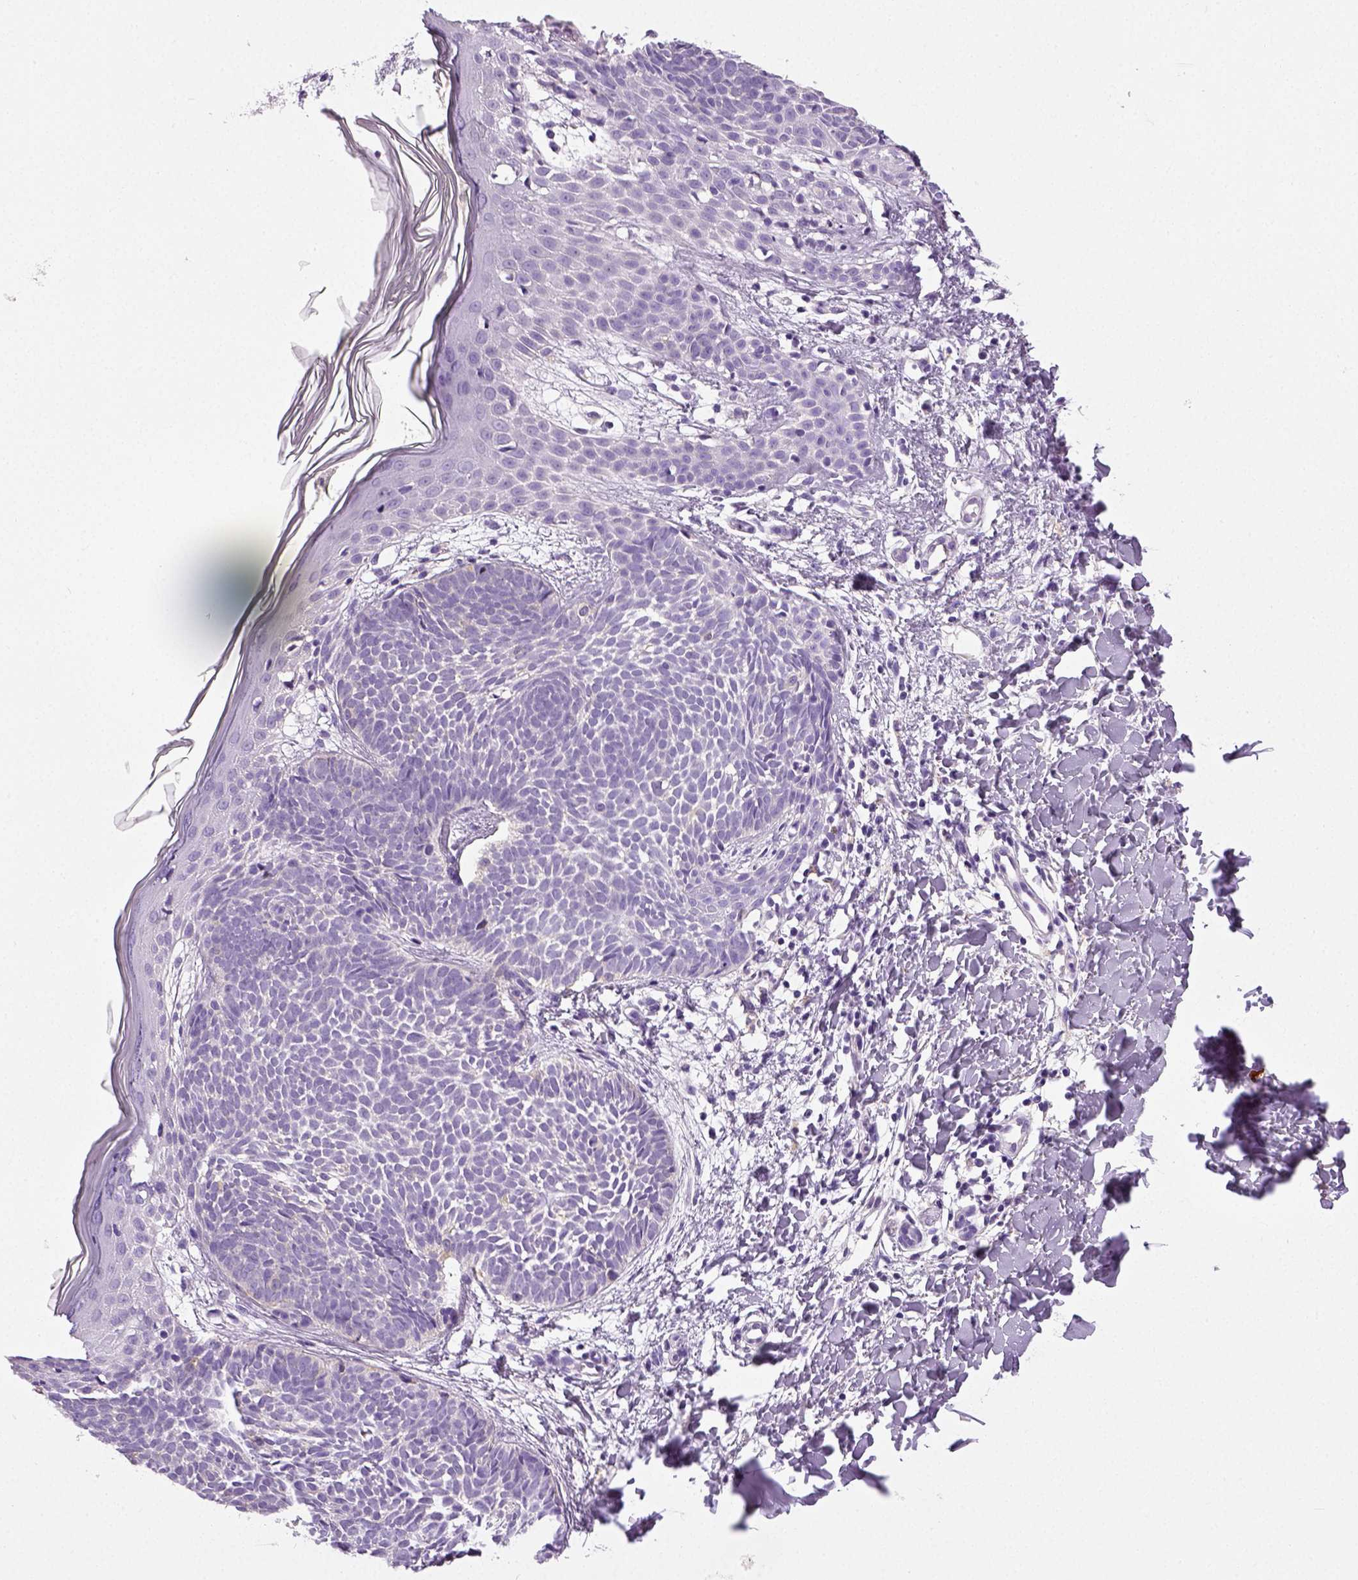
{"staining": {"intensity": "negative", "quantity": "none", "location": "none"}, "tissue": "skin cancer", "cell_type": "Tumor cells", "image_type": "cancer", "snomed": [{"axis": "morphology", "description": "Basal cell carcinoma"}, {"axis": "topography", "description": "Skin"}], "caption": "Micrograph shows no significant protein expression in tumor cells of skin basal cell carcinoma.", "gene": "NECAB2", "patient": {"sex": "female", "age": 51}}